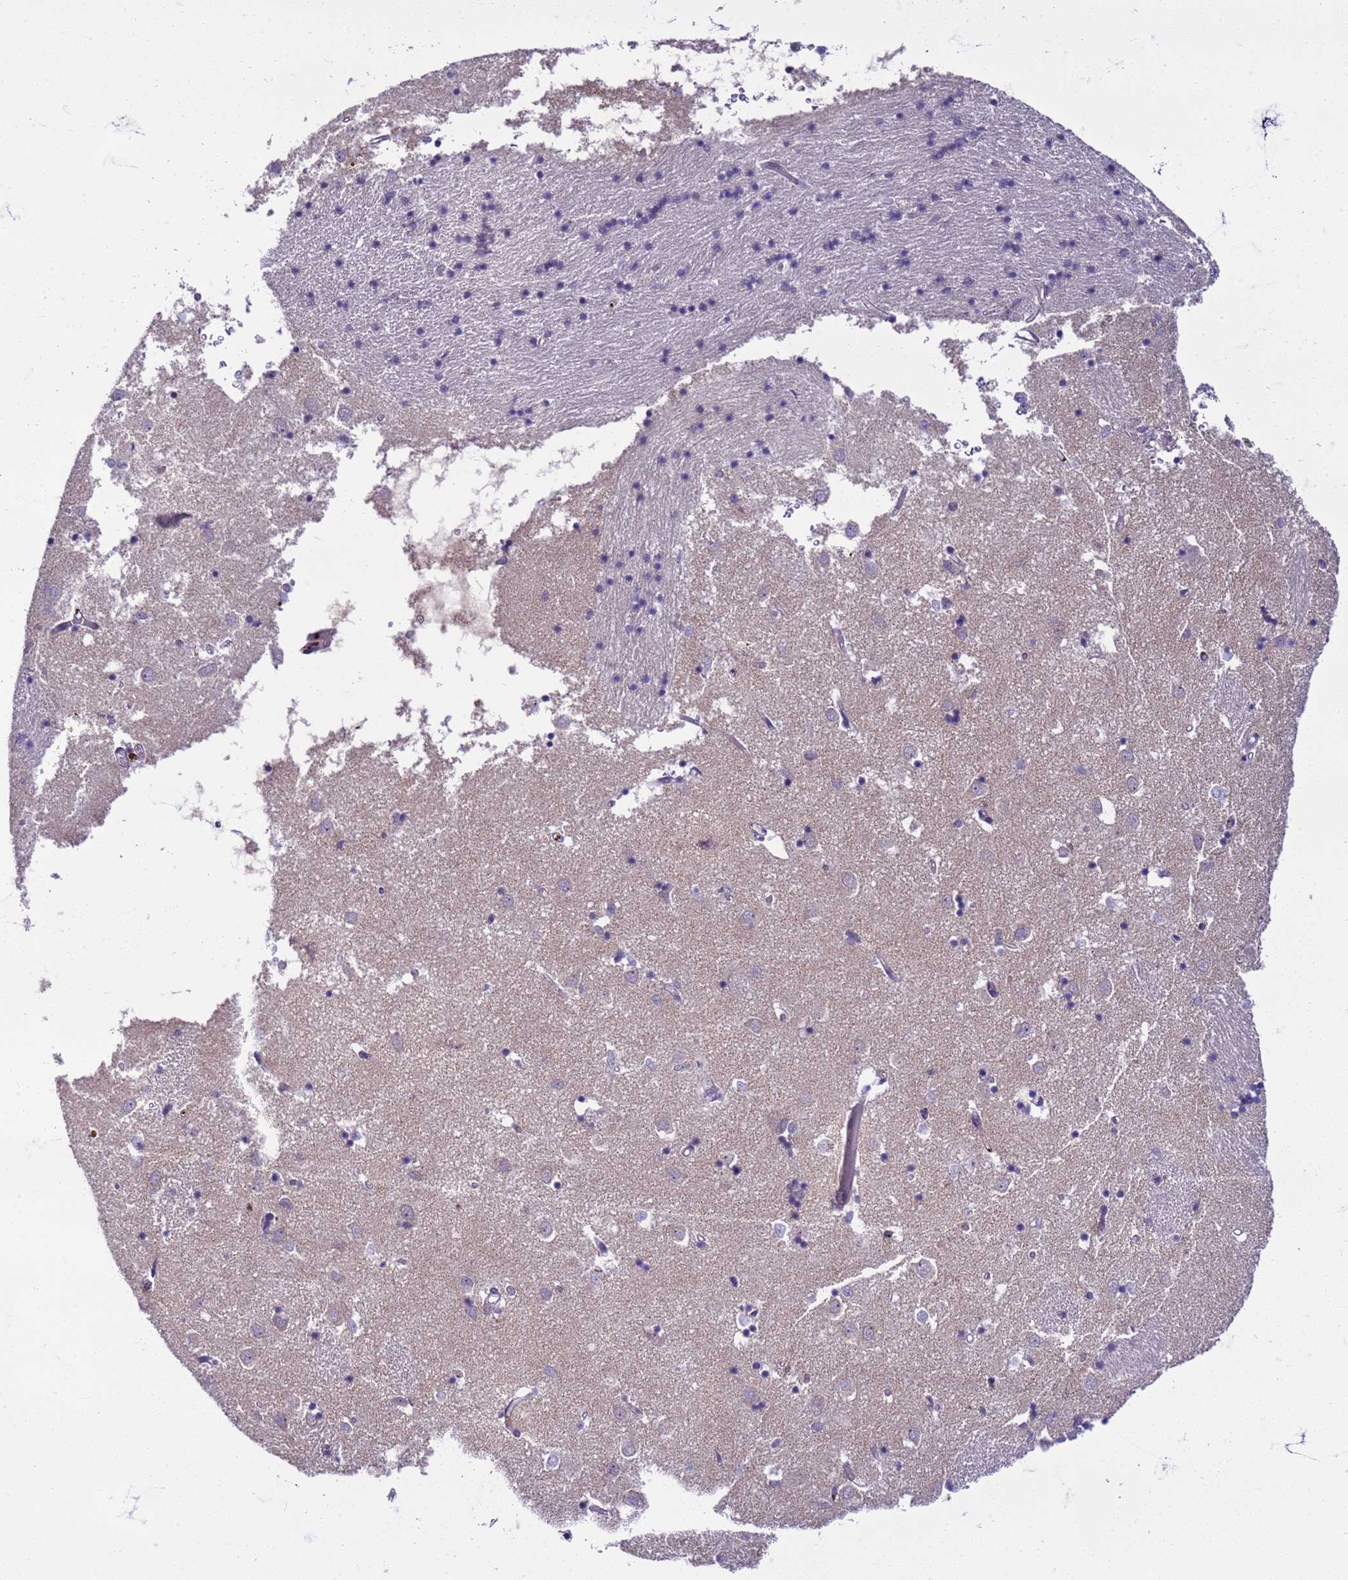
{"staining": {"intensity": "negative", "quantity": "none", "location": "none"}, "tissue": "caudate", "cell_type": "Glial cells", "image_type": "normal", "snomed": [{"axis": "morphology", "description": "Normal tissue, NOS"}, {"axis": "topography", "description": "Lateral ventricle wall"}], "caption": "DAB (3,3'-diaminobenzidine) immunohistochemical staining of unremarkable human caudate demonstrates no significant staining in glial cells.", "gene": "GEN1", "patient": {"sex": "male", "age": 70}}